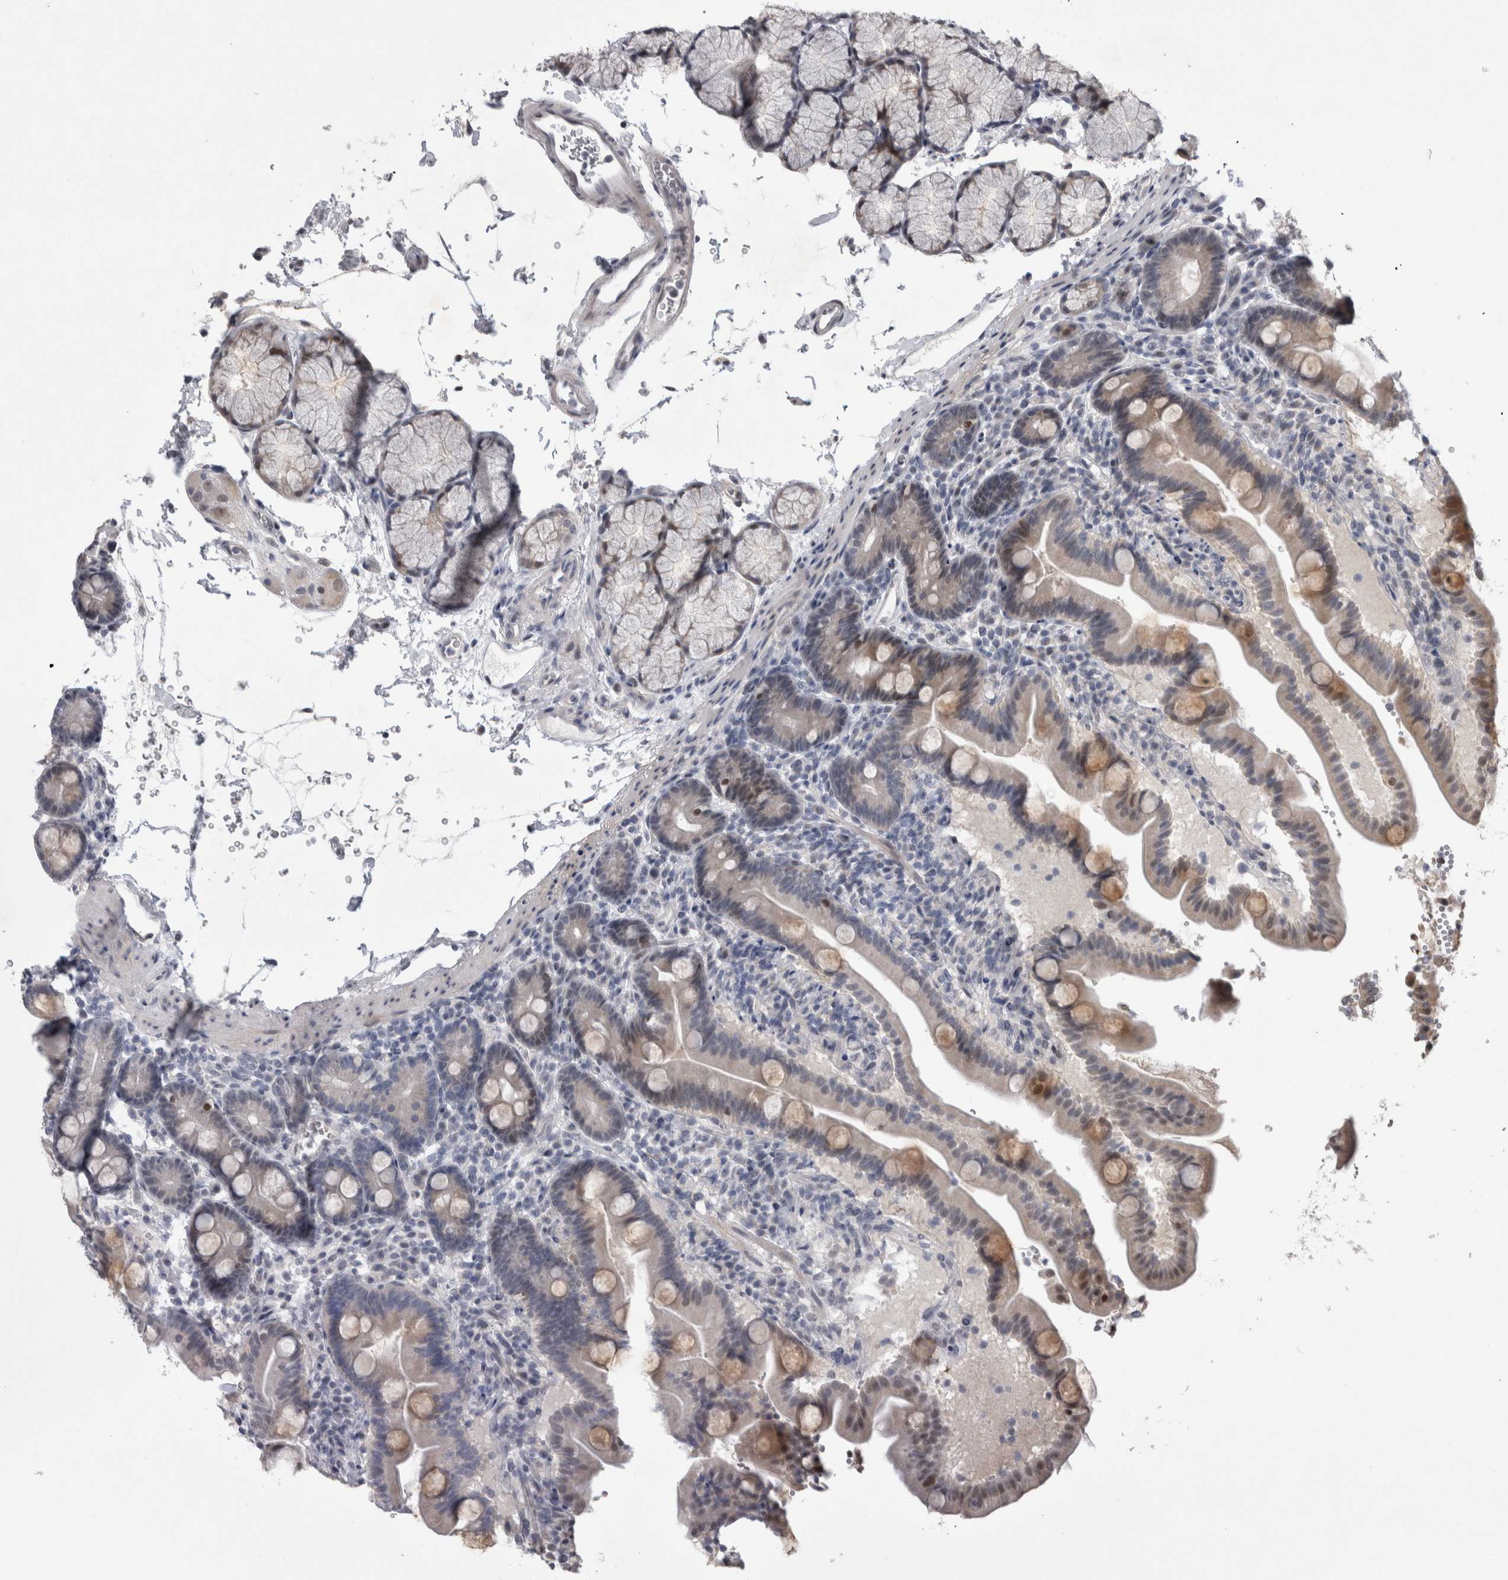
{"staining": {"intensity": "weak", "quantity": "<25%", "location": "cytoplasmic/membranous,nuclear"}, "tissue": "duodenum", "cell_type": "Glandular cells", "image_type": "normal", "snomed": [{"axis": "morphology", "description": "Normal tissue, NOS"}, {"axis": "topography", "description": "Duodenum"}], "caption": "Duodenum stained for a protein using immunohistochemistry shows no staining glandular cells.", "gene": "IFI44", "patient": {"sex": "male", "age": 54}}